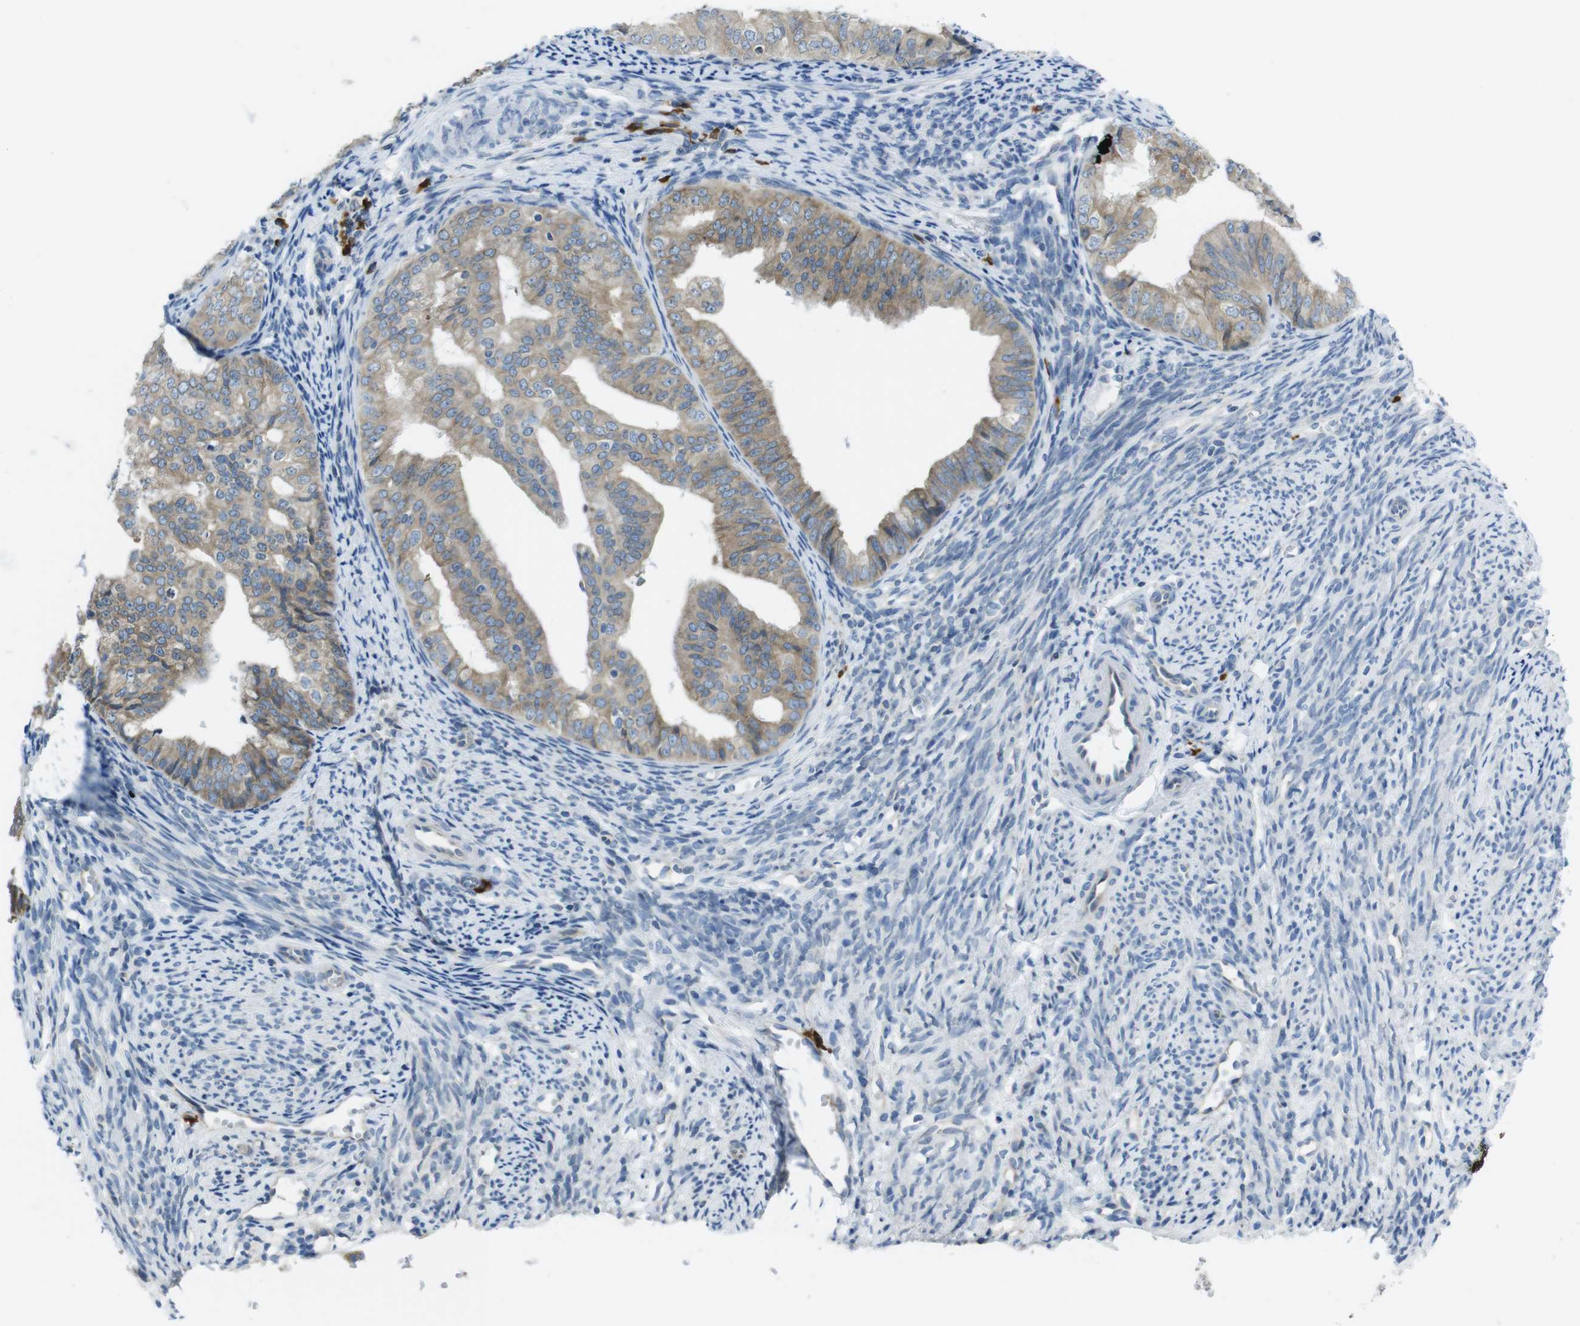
{"staining": {"intensity": "moderate", "quantity": ">75%", "location": "cytoplasmic/membranous"}, "tissue": "endometrial cancer", "cell_type": "Tumor cells", "image_type": "cancer", "snomed": [{"axis": "morphology", "description": "Adenocarcinoma, NOS"}, {"axis": "topography", "description": "Endometrium"}], "caption": "A micrograph of endometrial cancer stained for a protein reveals moderate cytoplasmic/membranous brown staining in tumor cells. (DAB (3,3'-diaminobenzidine) = brown stain, brightfield microscopy at high magnification).", "gene": "CLPTM1L", "patient": {"sex": "female", "age": 63}}